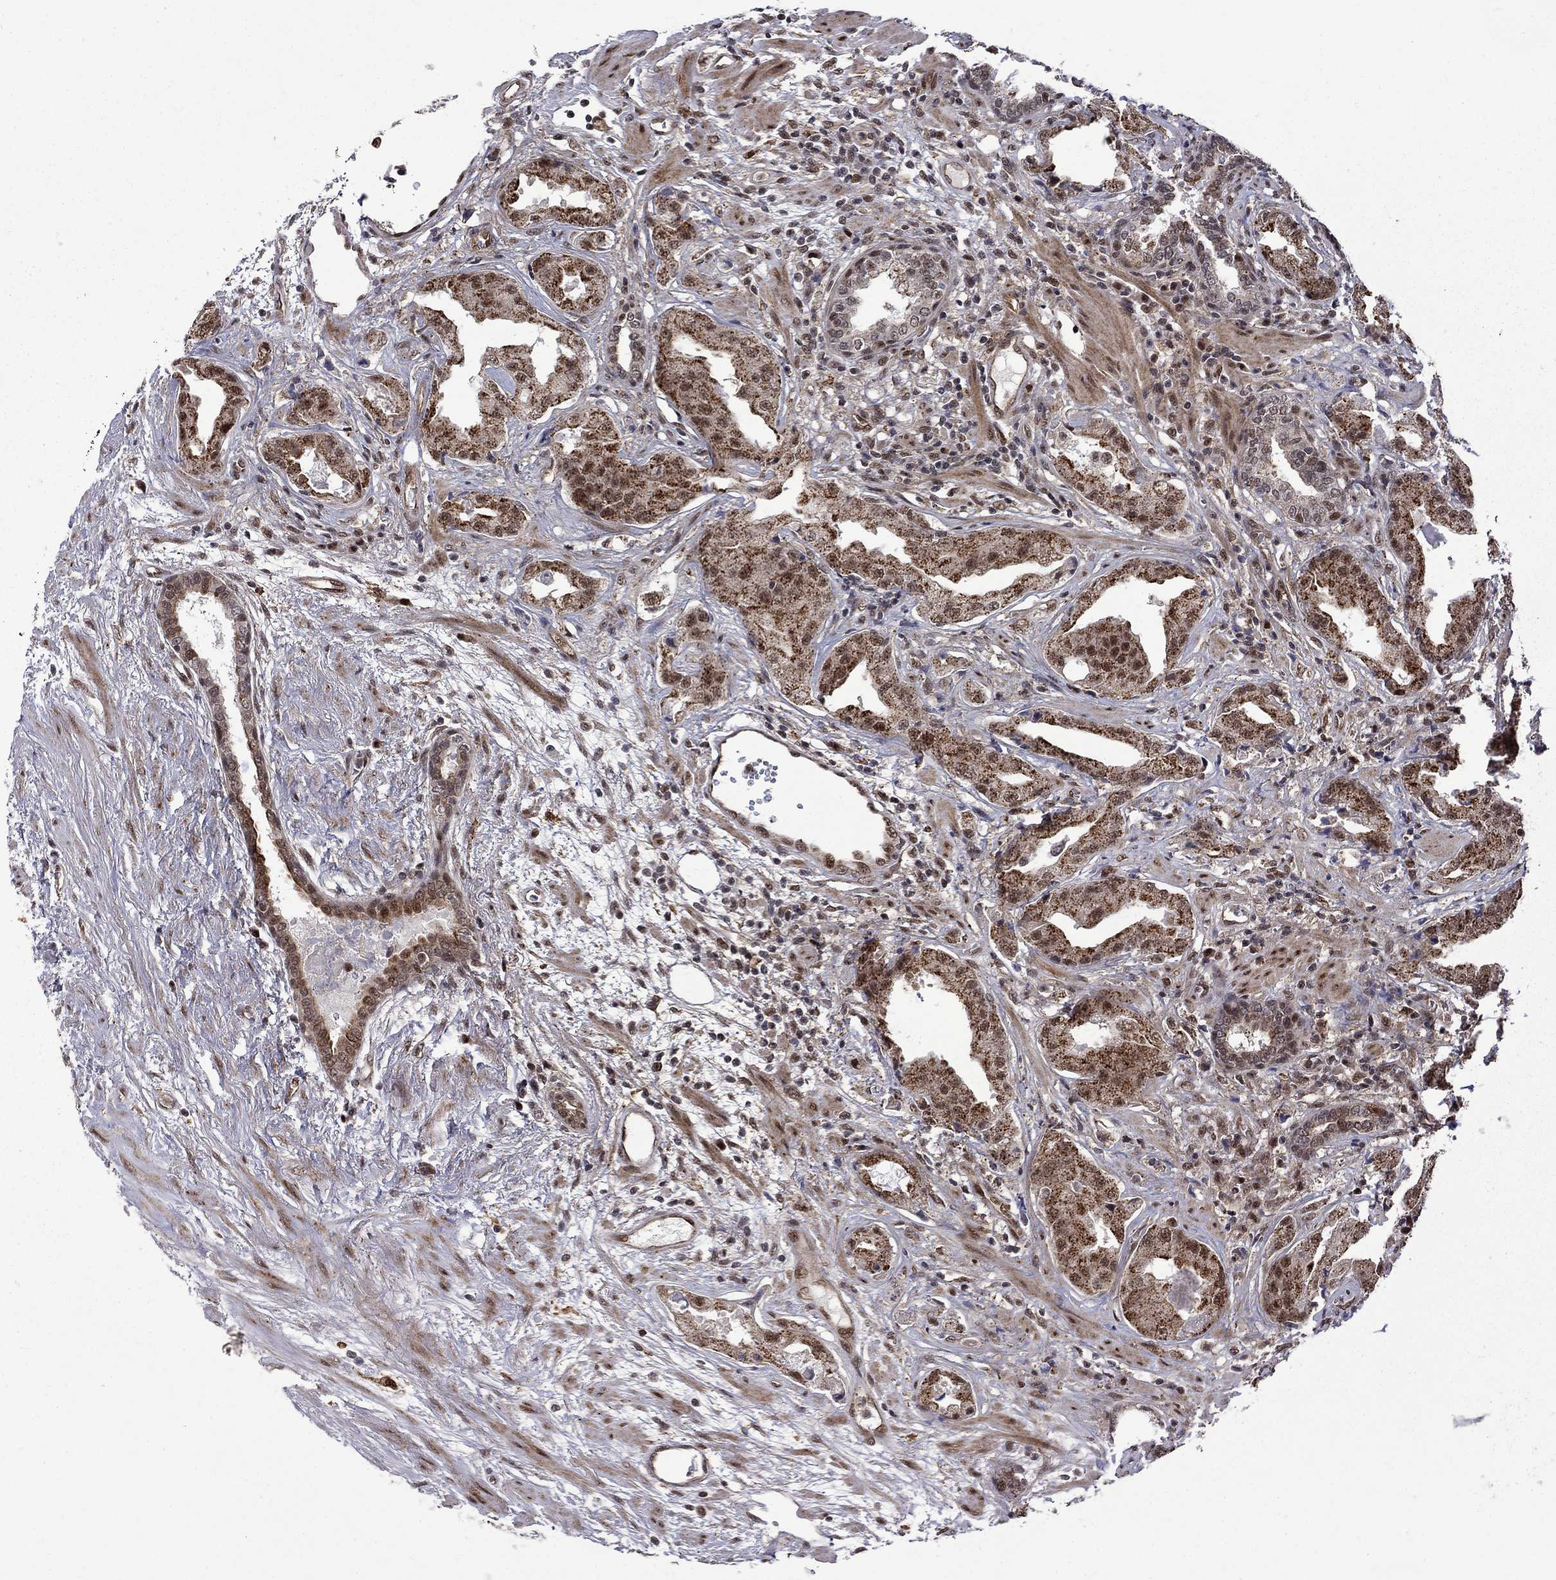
{"staining": {"intensity": "moderate", "quantity": ">75%", "location": "cytoplasmic/membranous,nuclear"}, "tissue": "prostate cancer", "cell_type": "Tumor cells", "image_type": "cancer", "snomed": [{"axis": "morphology", "description": "Adenocarcinoma, Low grade"}, {"axis": "topography", "description": "Prostate"}], "caption": "A brown stain shows moderate cytoplasmic/membranous and nuclear positivity of a protein in prostate cancer (low-grade adenocarcinoma) tumor cells.", "gene": "KPNA3", "patient": {"sex": "male", "age": 62}}